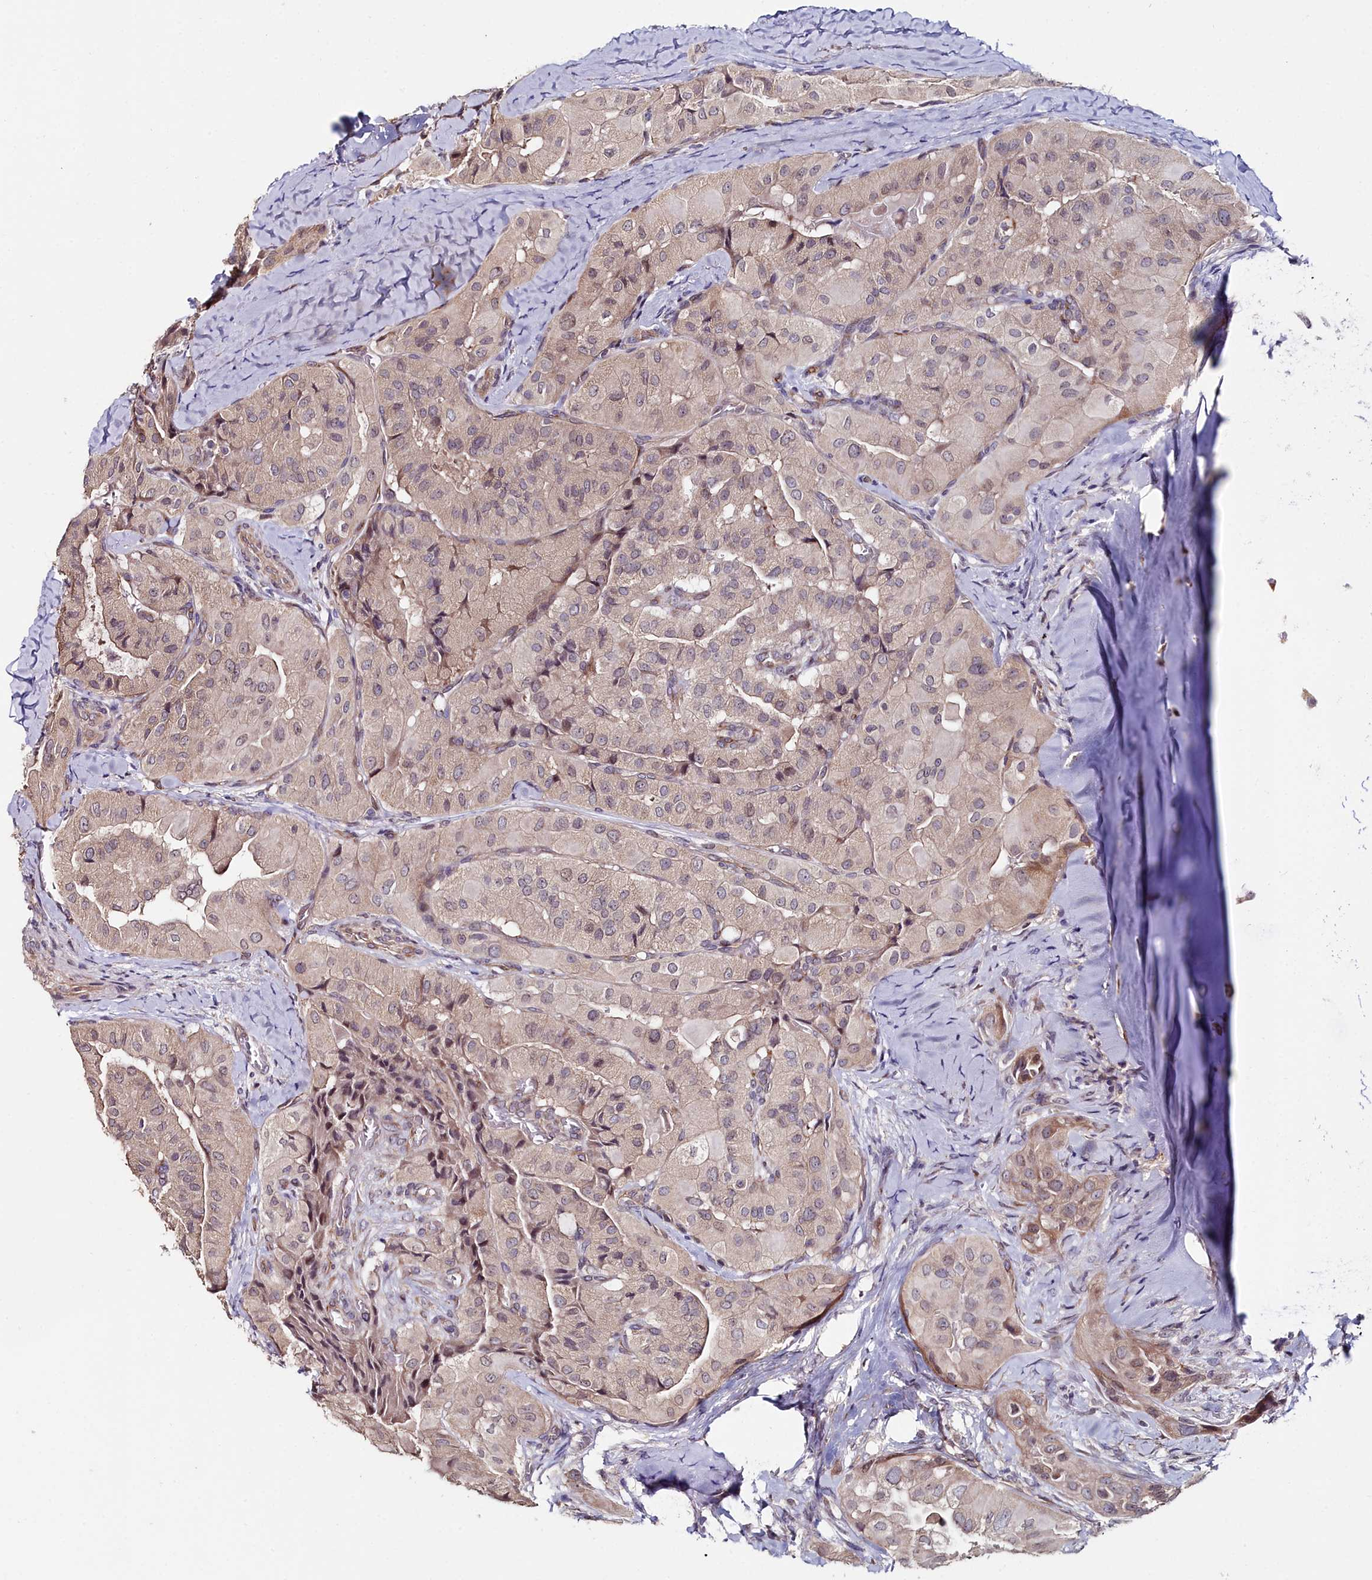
{"staining": {"intensity": "moderate", "quantity": "<25%", "location": "nuclear"}, "tissue": "thyroid cancer", "cell_type": "Tumor cells", "image_type": "cancer", "snomed": [{"axis": "morphology", "description": "Normal tissue, NOS"}, {"axis": "morphology", "description": "Papillary adenocarcinoma, NOS"}, {"axis": "topography", "description": "Thyroid gland"}], "caption": "Immunohistochemistry (DAB) staining of thyroid cancer (papillary adenocarcinoma) exhibits moderate nuclear protein staining in approximately <25% of tumor cells. The protein is shown in brown color, while the nuclei are stained blue.", "gene": "C4orf19", "patient": {"sex": "female", "age": 59}}